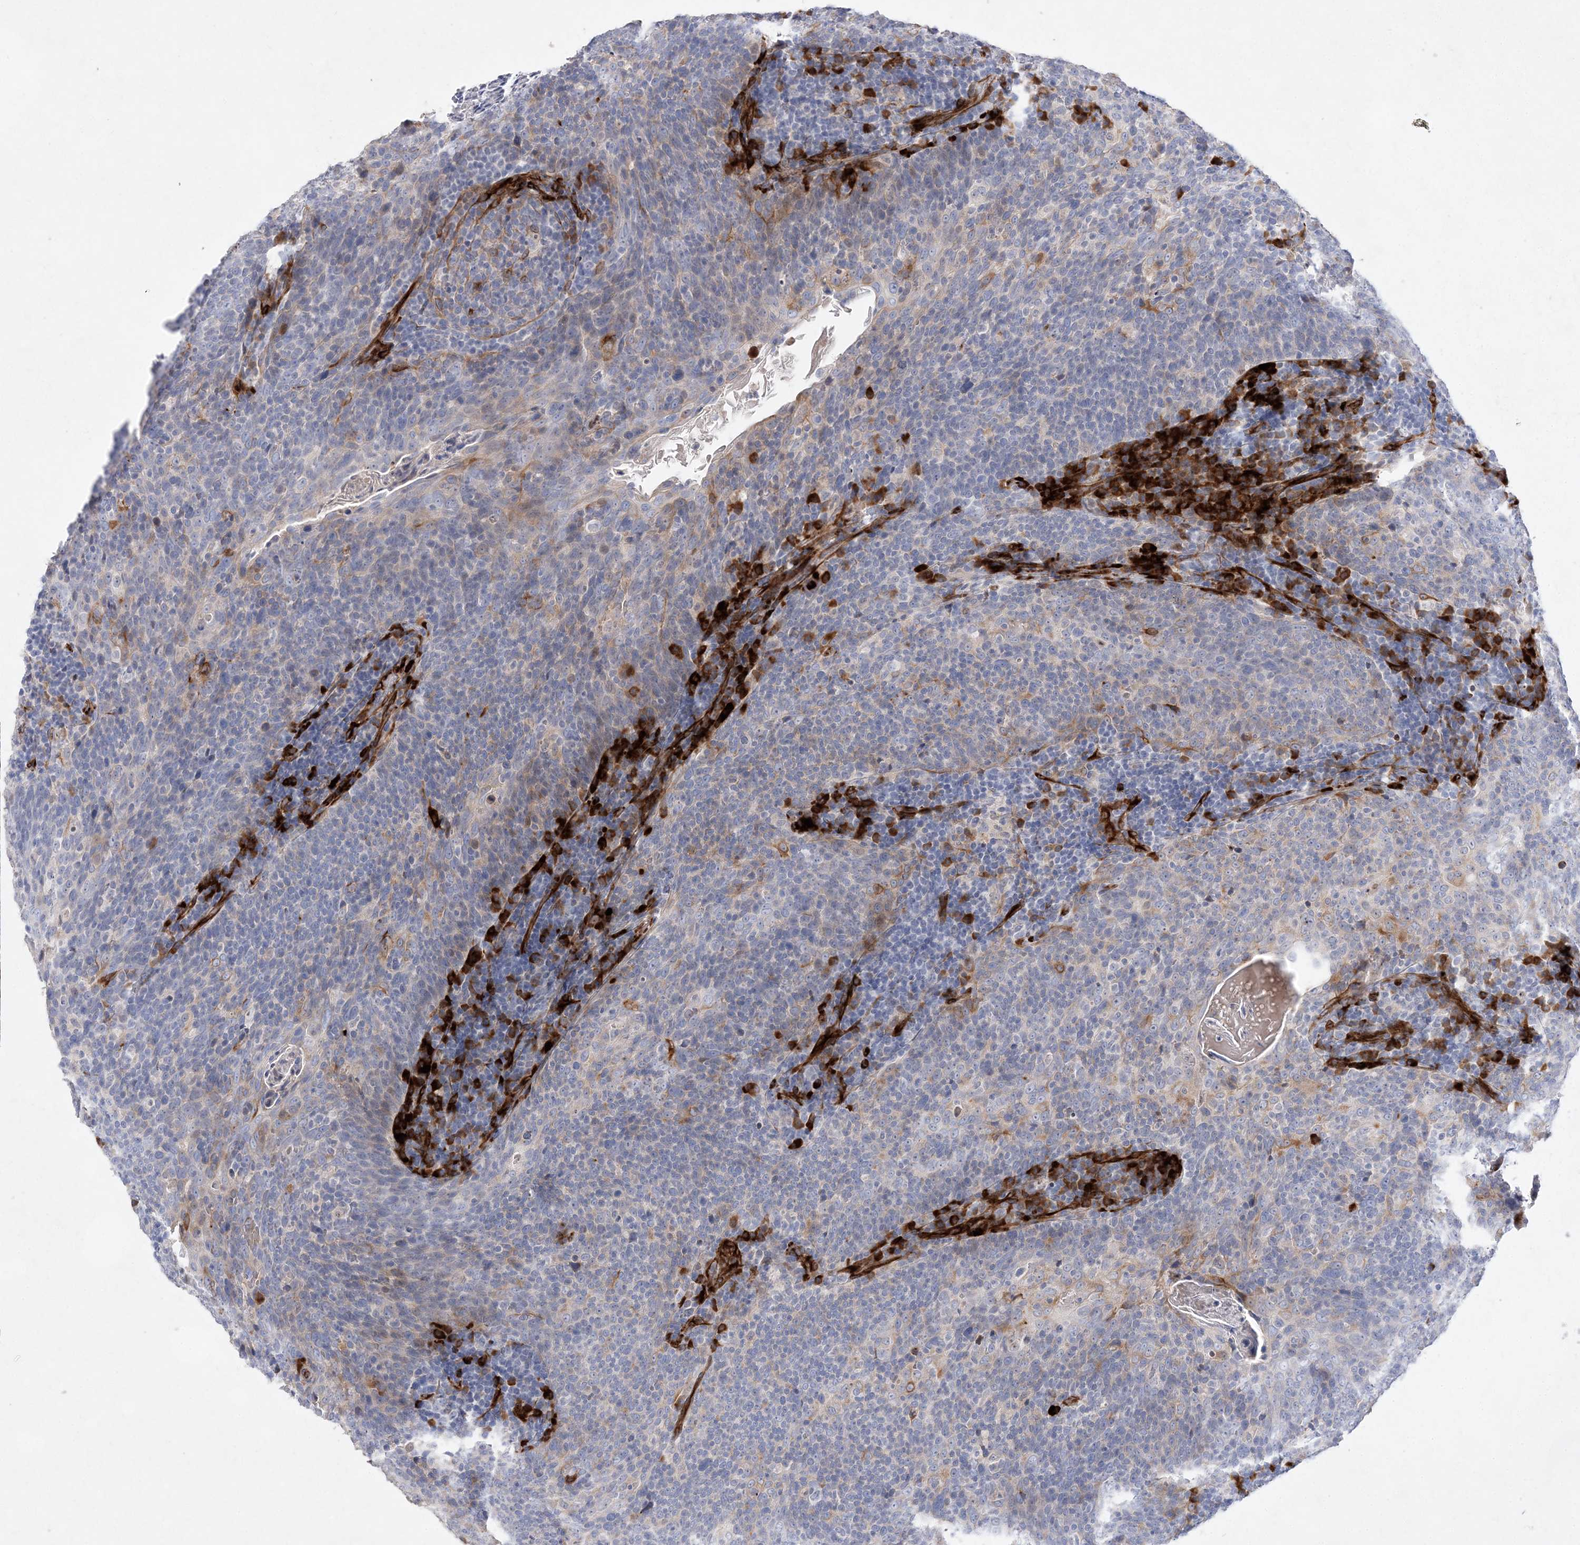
{"staining": {"intensity": "negative", "quantity": "none", "location": "none"}, "tissue": "head and neck cancer", "cell_type": "Tumor cells", "image_type": "cancer", "snomed": [{"axis": "morphology", "description": "Squamous cell carcinoma, NOS"}, {"axis": "morphology", "description": "Squamous cell carcinoma, metastatic, NOS"}, {"axis": "topography", "description": "Lymph node"}, {"axis": "topography", "description": "Head-Neck"}], "caption": "IHC photomicrograph of head and neck cancer stained for a protein (brown), which shows no staining in tumor cells.", "gene": "TMEM132B", "patient": {"sex": "male", "age": 62}}